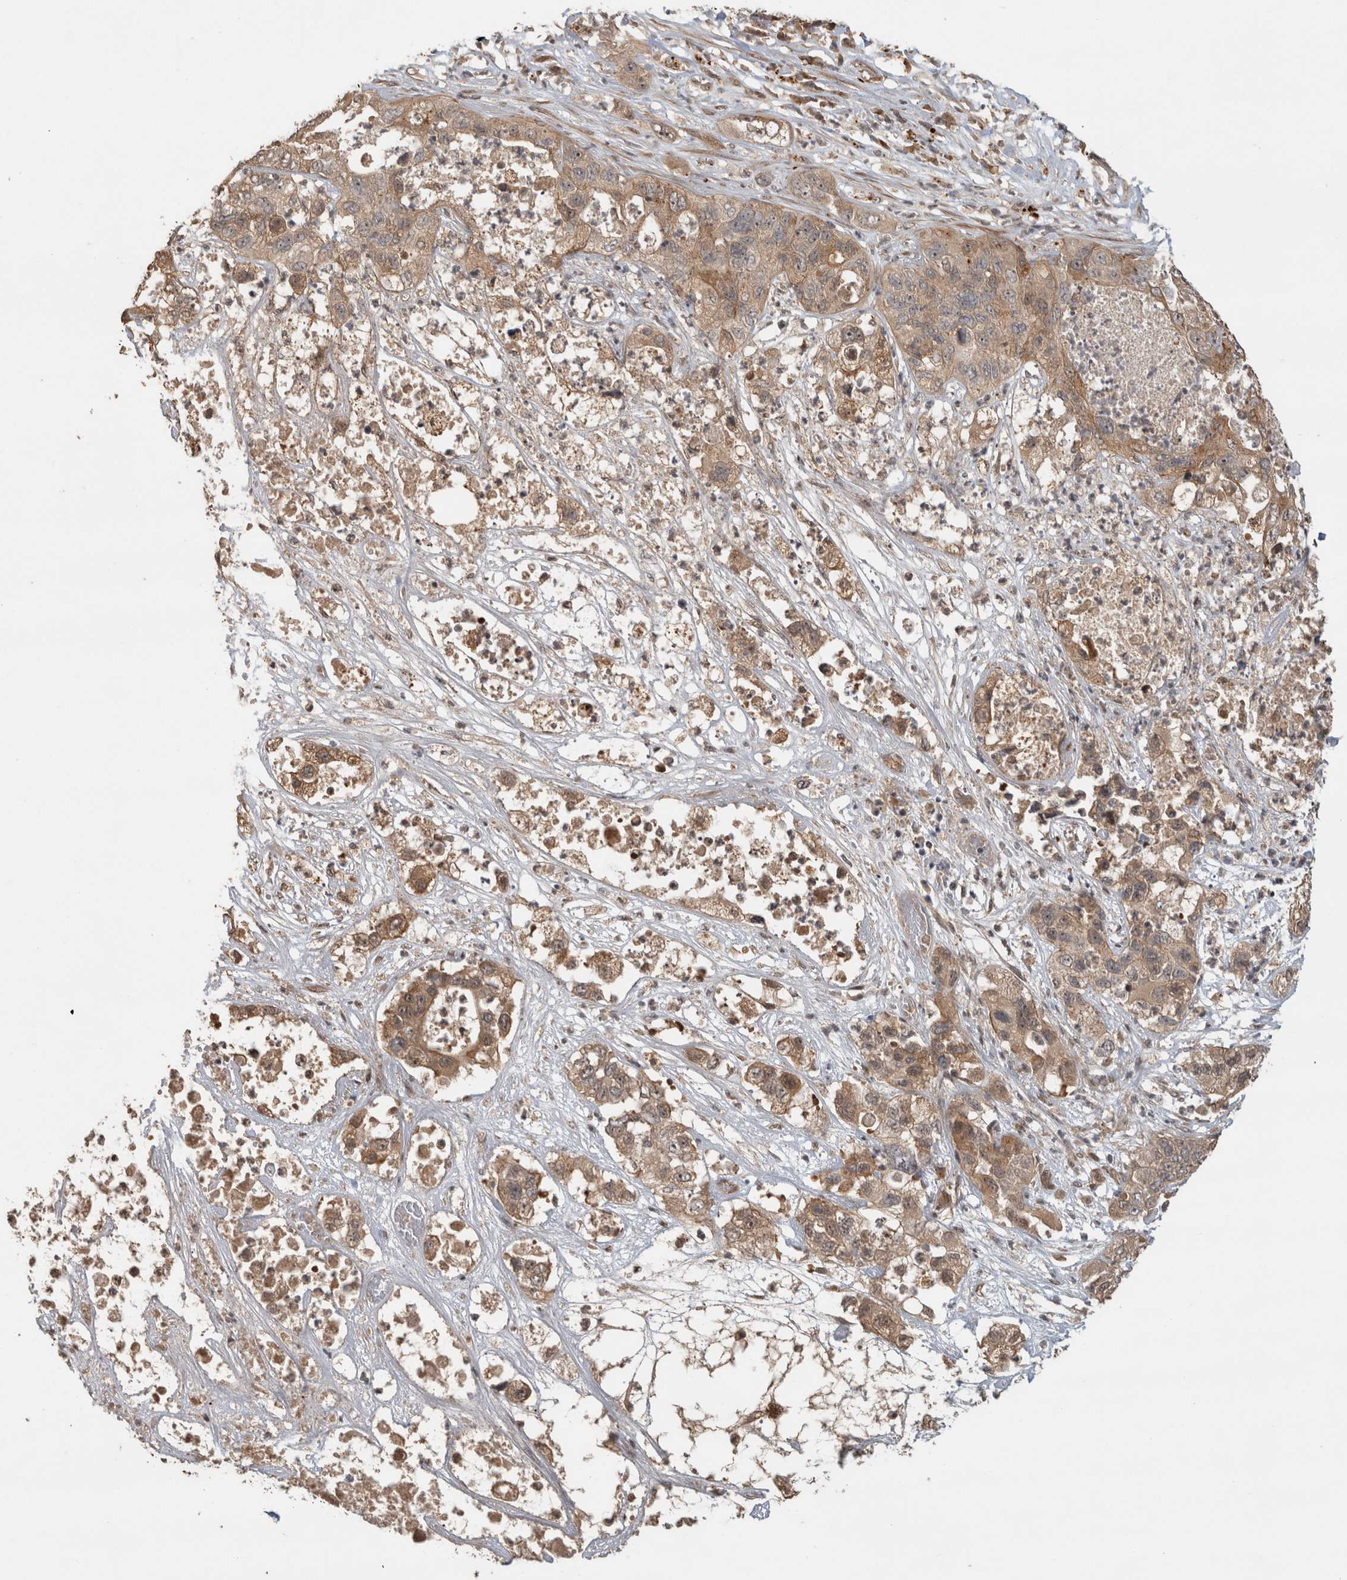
{"staining": {"intensity": "moderate", "quantity": ">75%", "location": "cytoplasmic/membranous"}, "tissue": "pancreatic cancer", "cell_type": "Tumor cells", "image_type": "cancer", "snomed": [{"axis": "morphology", "description": "Adenocarcinoma, NOS"}, {"axis": "topography", "description": "Pancreas"}], "caption": "Immunohistochemistry of adenocarcinoma (pancreatic) reveals medium levels of moderate cytoplasmic/membranous staining in about >75% of tumor cells.", "gene": "PITPNC1", "patient": {"sex": "female", "age": 78}}